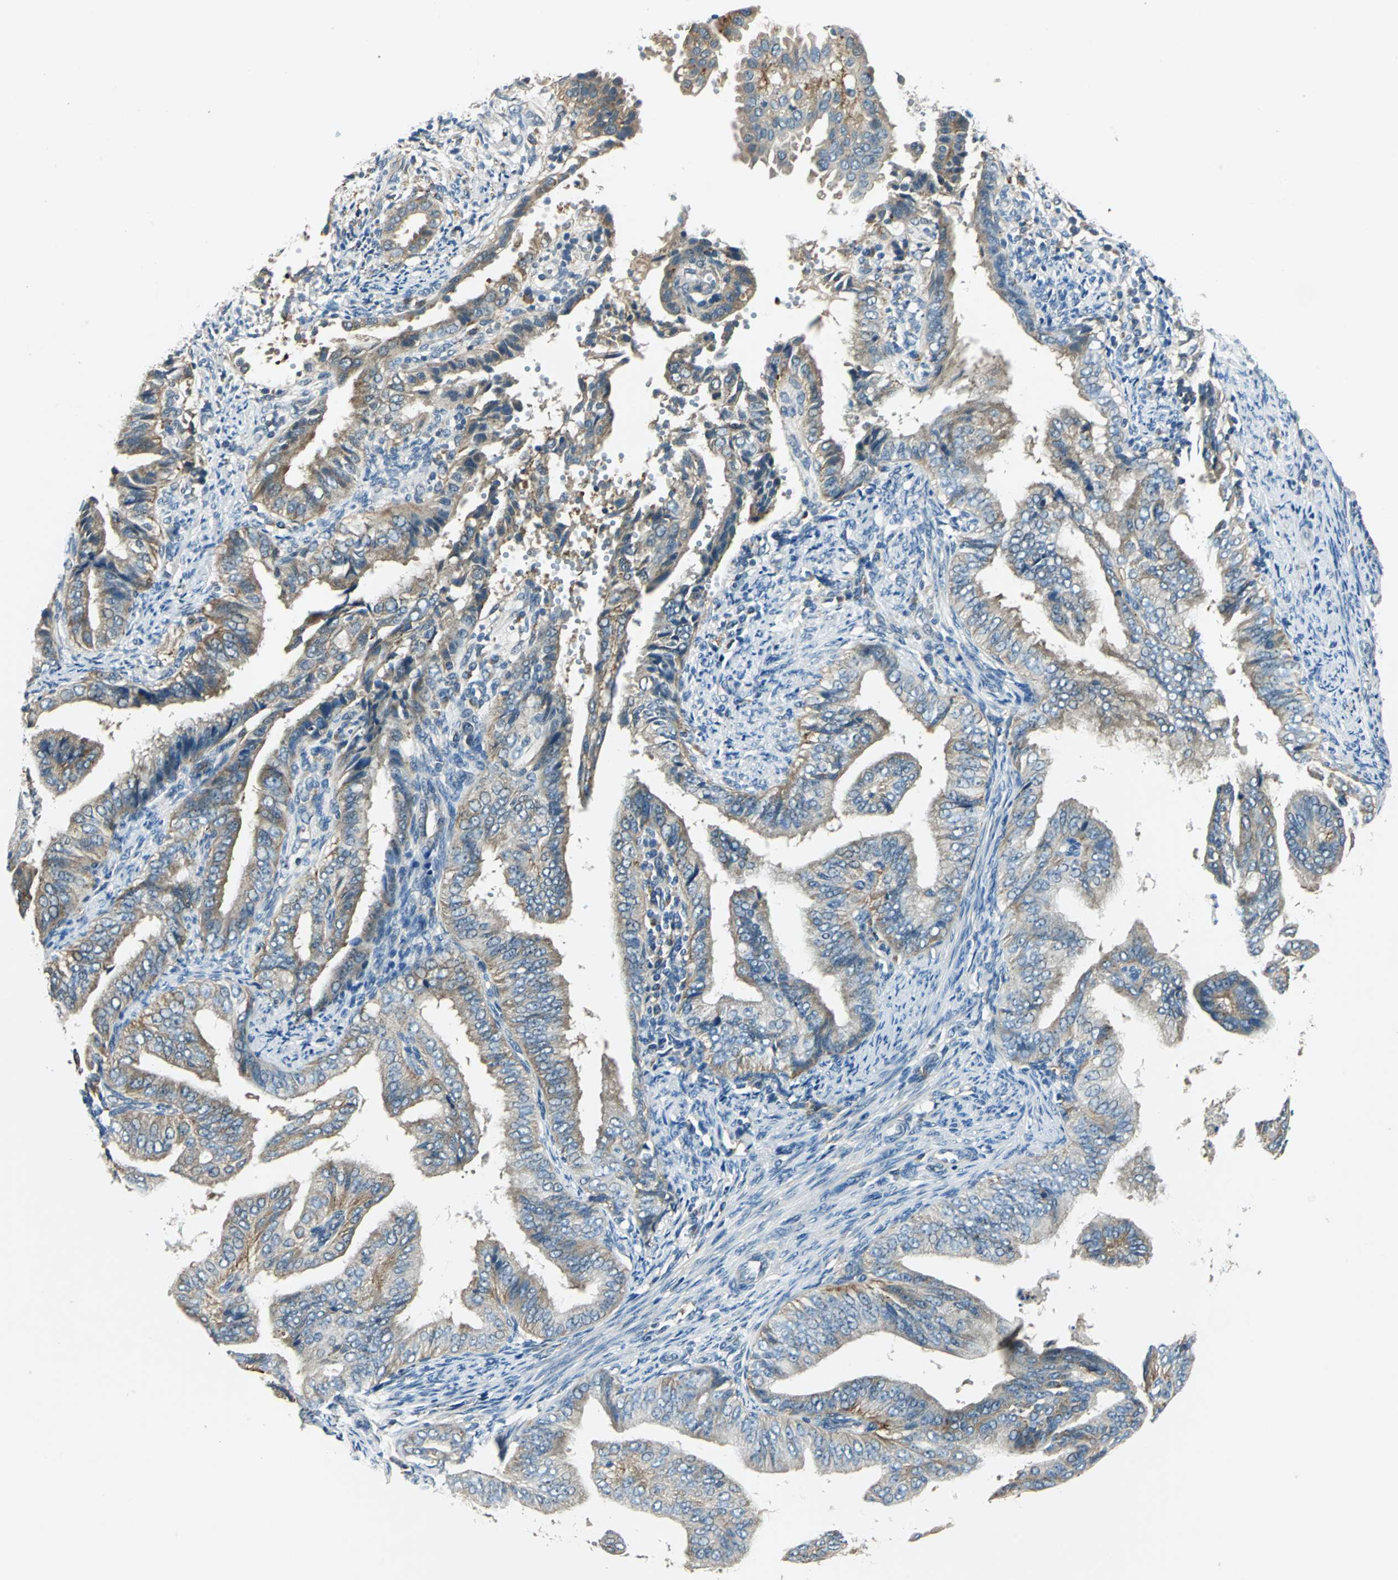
{"staining": {"intensity": "weak", "quantity": "25%-75%", "location": "cytoplasmic/membranous"}, "tissue": "endometrial cancer", "cell_type": "Tumor cells", "image_type": "cancer", "snomed": [{"axis": "morphology", "description": "Adenocarcinoma, NOS"}, {"axis": "topography", "description": "Endometrium"}], "caption": "The immunohistochemical stain highlights weak cytoplasmic/membranous expression in tumor cells of adenocarcinoma (endometrial) tissue.", "gene": "NIT1", "patient": {"sex": "female", "age": 58}}